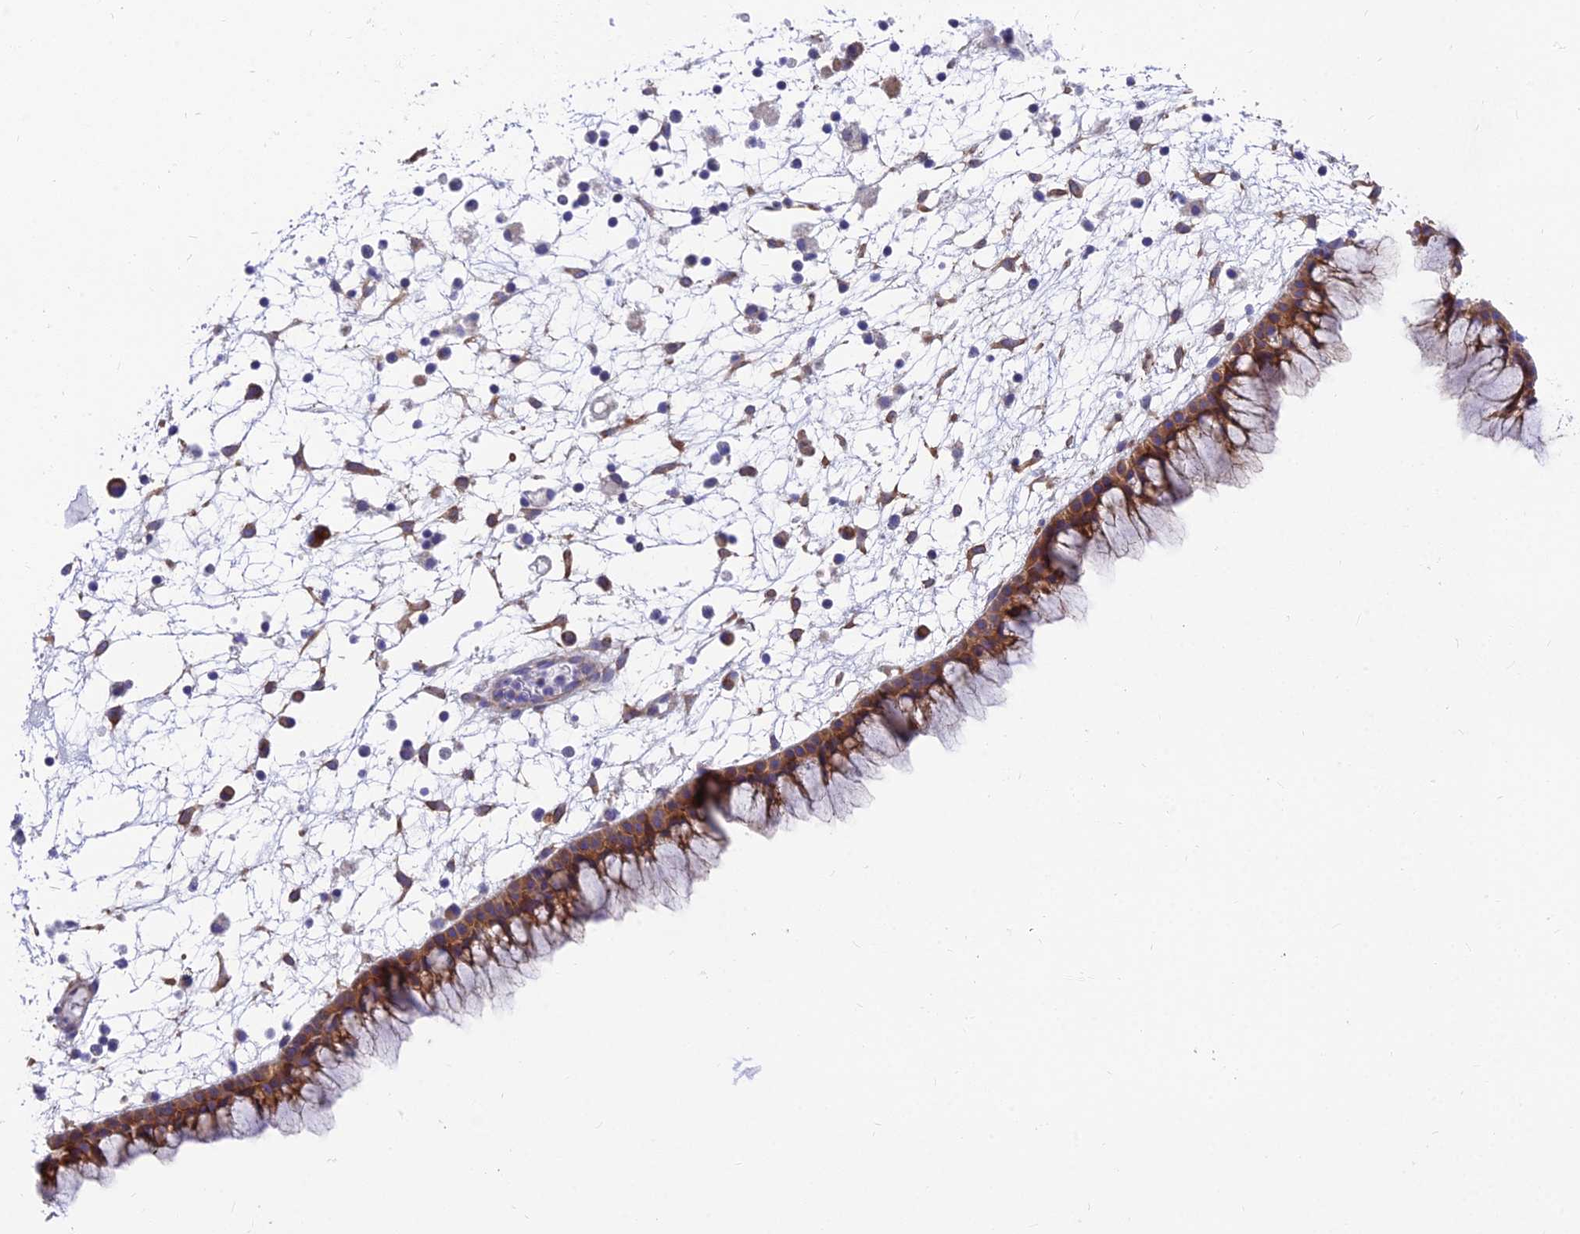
{"staining": {"intensity": "moderate", "quantity": ">75%", "location": "cytoplasmic/membranous"}, "tissue": "nasopharynx", "cell_type": "Respiratory epithelial cells", "image_type": "normal", "snomed": [{"axis": "morphology", "description": "Normal tissue, NOS"}, {"axis": "morphology", "description": "Inflammation, NOS"}, {"axis": "morphology", "description": "Malignant melanoma, Metastatic site"}, {"axis": "topography", "description": "Nasopharynx"}], "caption": "DAB (3,3'-diaminobenzidine) immunohistochemical staining of normal human nasopharynx demonstrates moderate cytoplasmic/membranous protein positivity in approximately >75% of respiratory epithelial cells. Nuclei are stained in blue.", "gene": "MVB12A", "patient": {"sex": "male", "age": 70}}